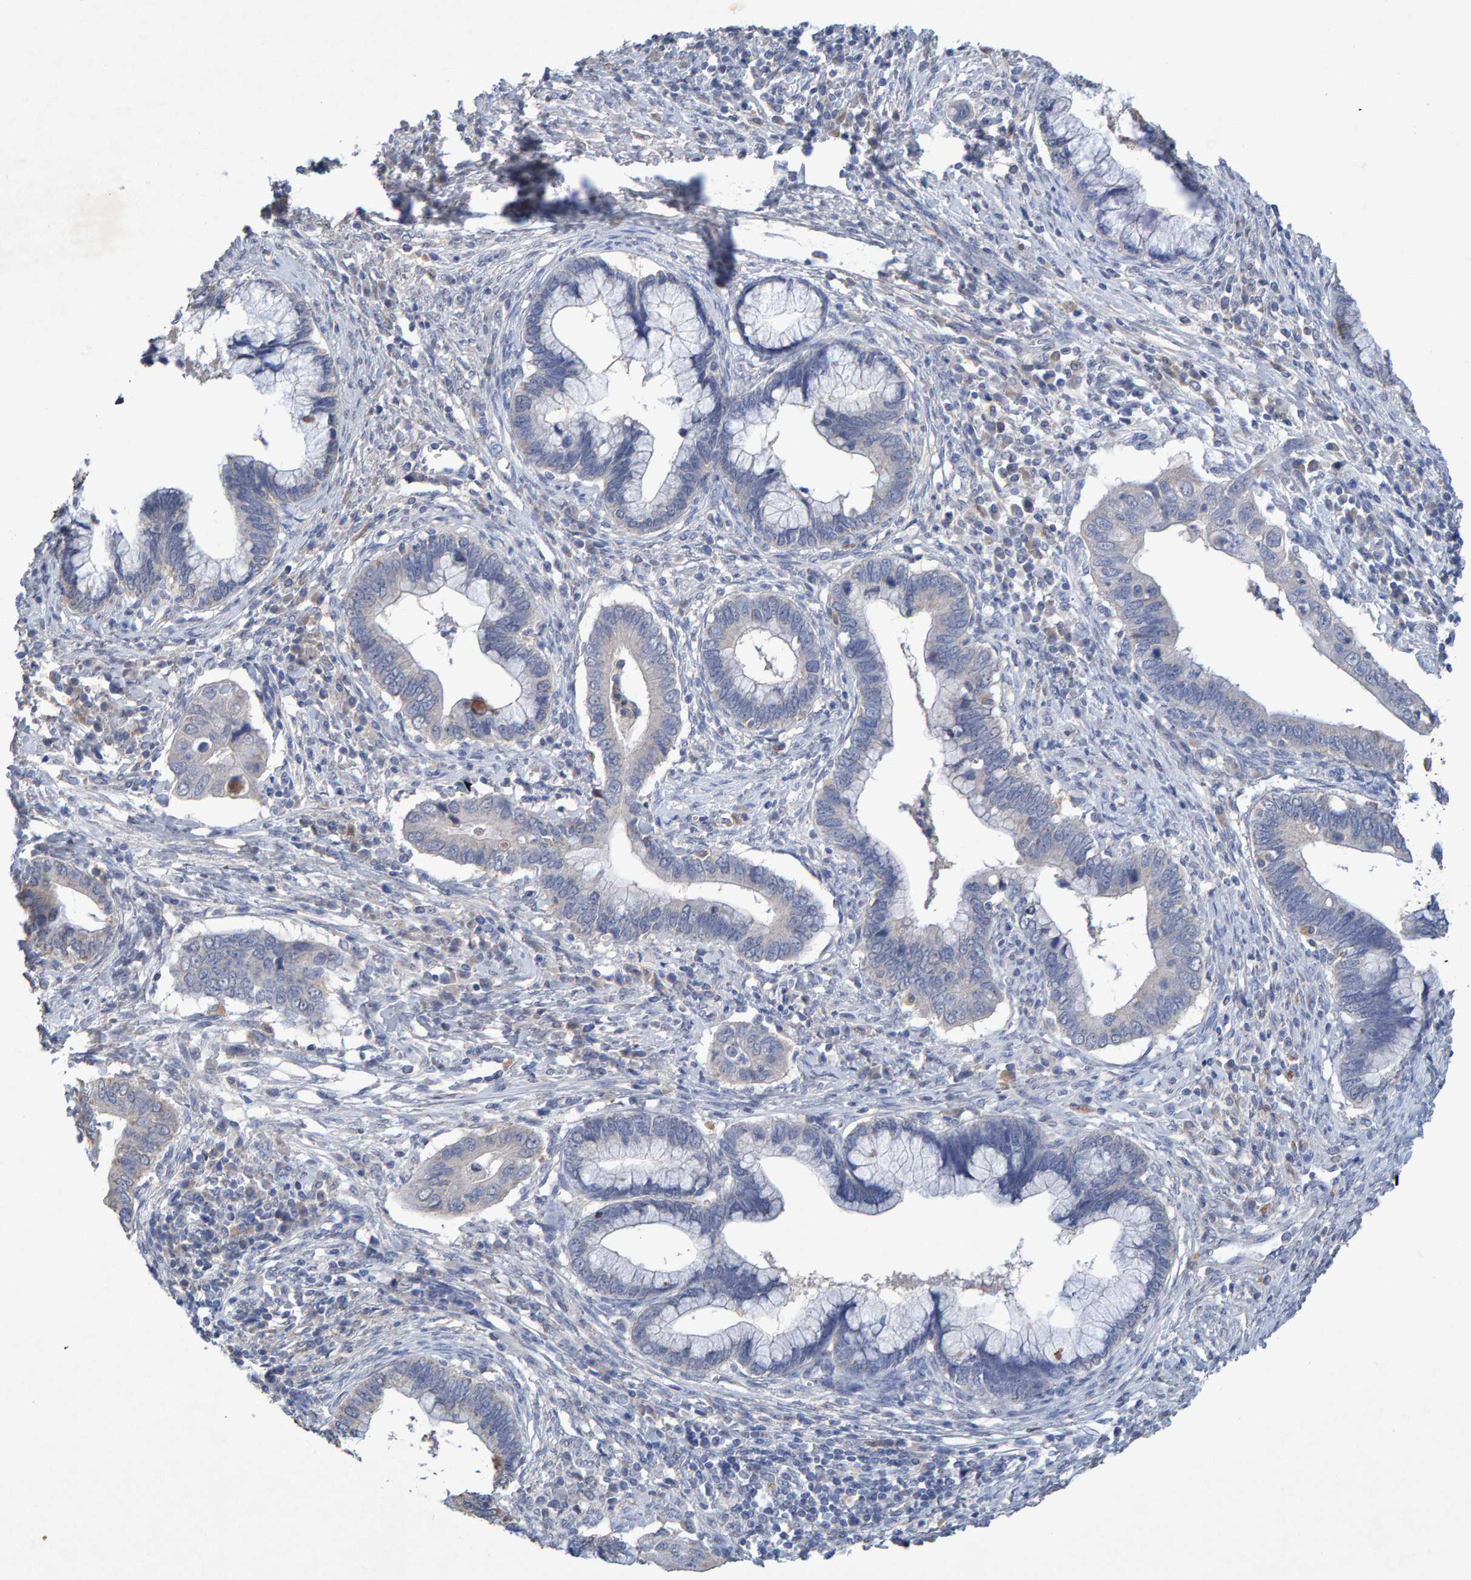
{"staining": {"intensity": "negative", "quantity": "none", "location": "none"}, "tissue": "cervical cancer", "cell_type": "Tumor cells", "image_type": "cancer", "snomed": [{"axis": "morphology", "description": "Adenocarcinoma, NOS"}, {"axis": "topography", "description": "Cervix"}], "caption": "Human cervical cancer (adenocarcinoma) stained for a protein using immunohistochemistry reveals no positivity in tumor cells.", "gene": "CTH", "patient": {"sex": "female", "age": 44}}